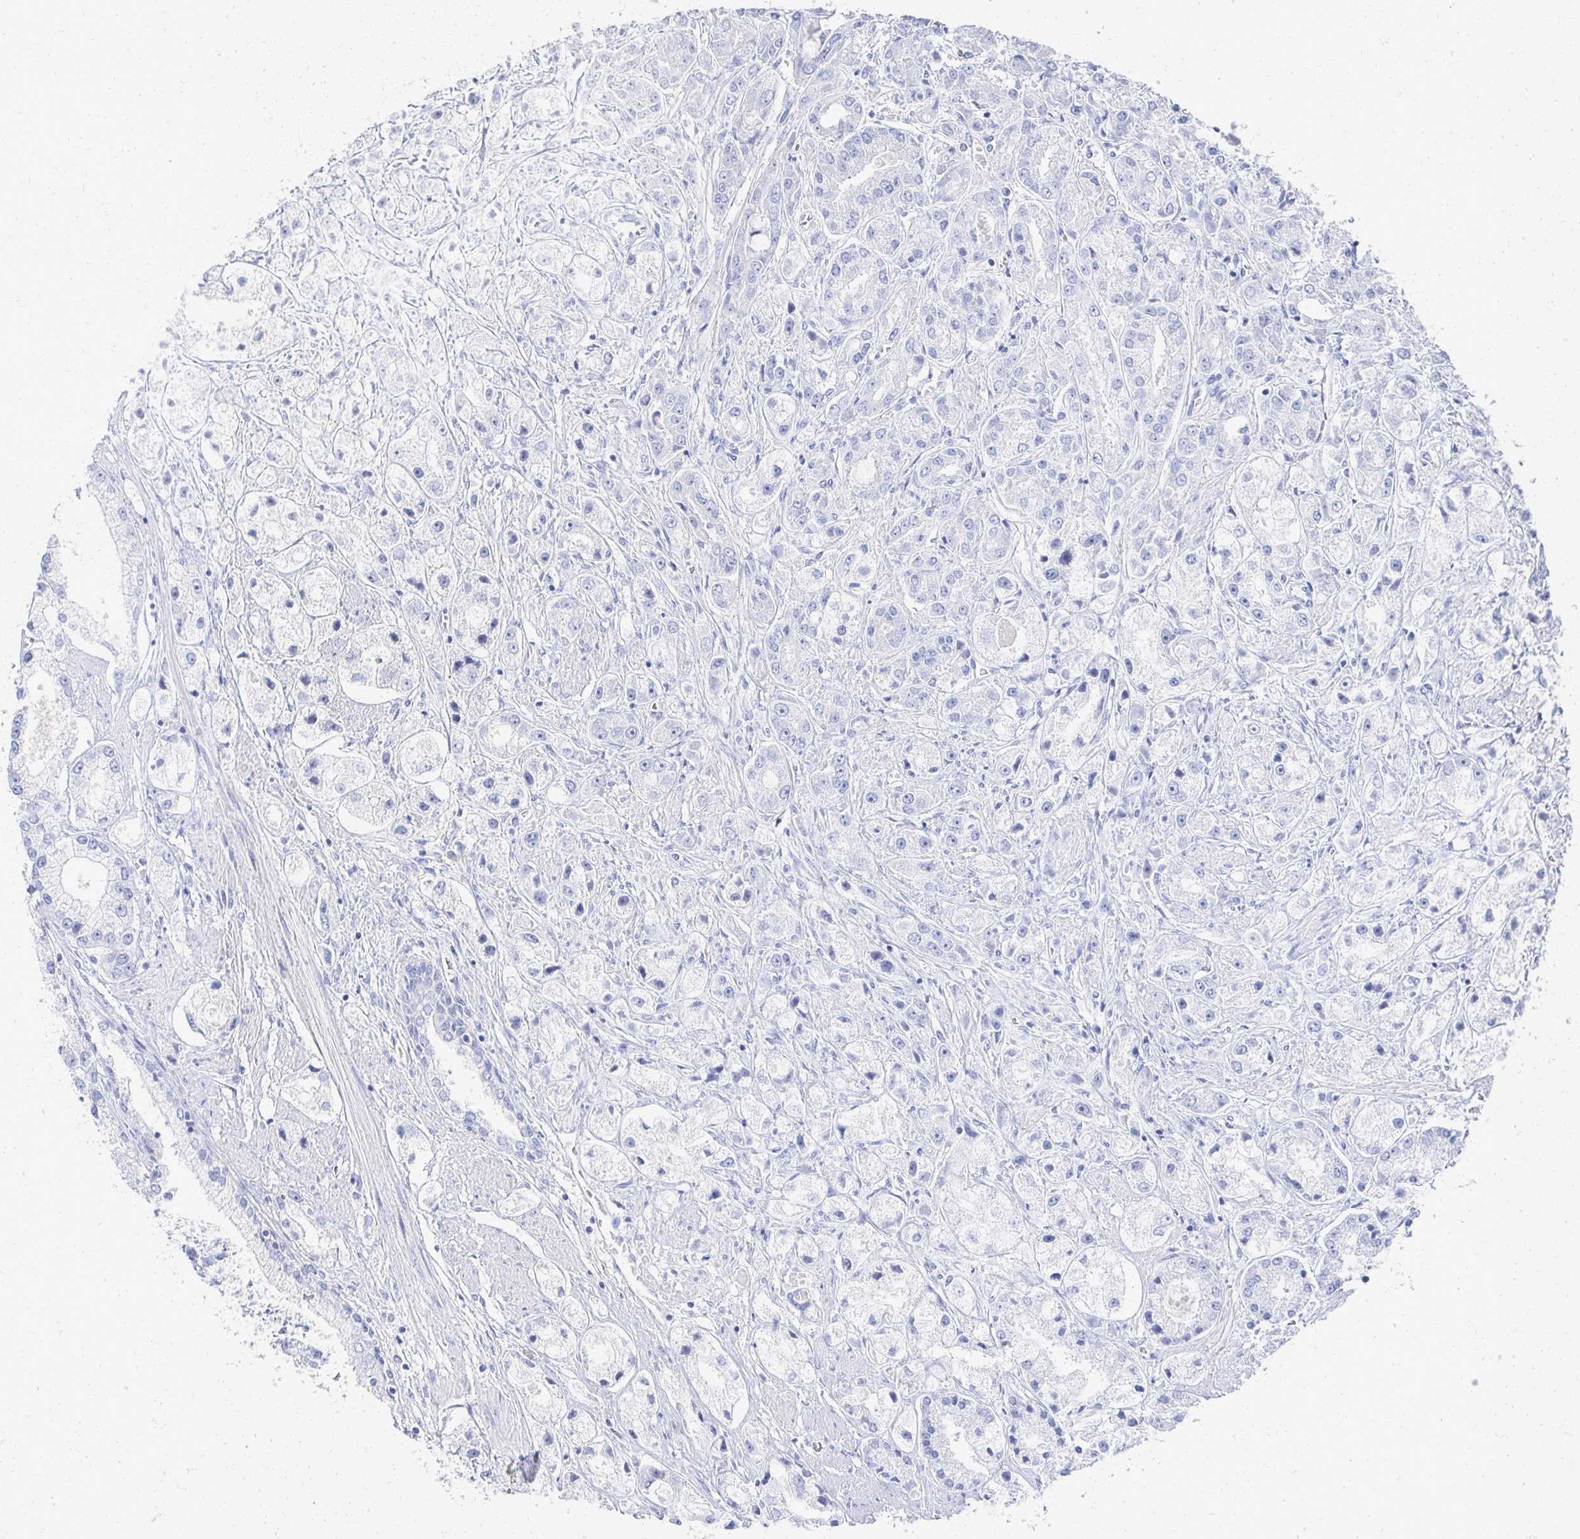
{"staining": {"intensity": "negative", "quantity": "none", "location": "none"}, "tissue": "prostate cancer", "cell_type": "Tumor cells", "image_type": "cancer", "snomed": [{"axis": "morphology", "description": "Adenocarcinoma, High grade"}, {"axis": "topography", "description": "Prostate"}], "caption": "DAB (3,3'-diaminobenzidine) immunohistochemical staining of high-grade adenocarcinoma (prostate) shows no significant staining in tumor cells.", "gene": "PRR20A", "patient": {"sex": "male", "age": 67}}